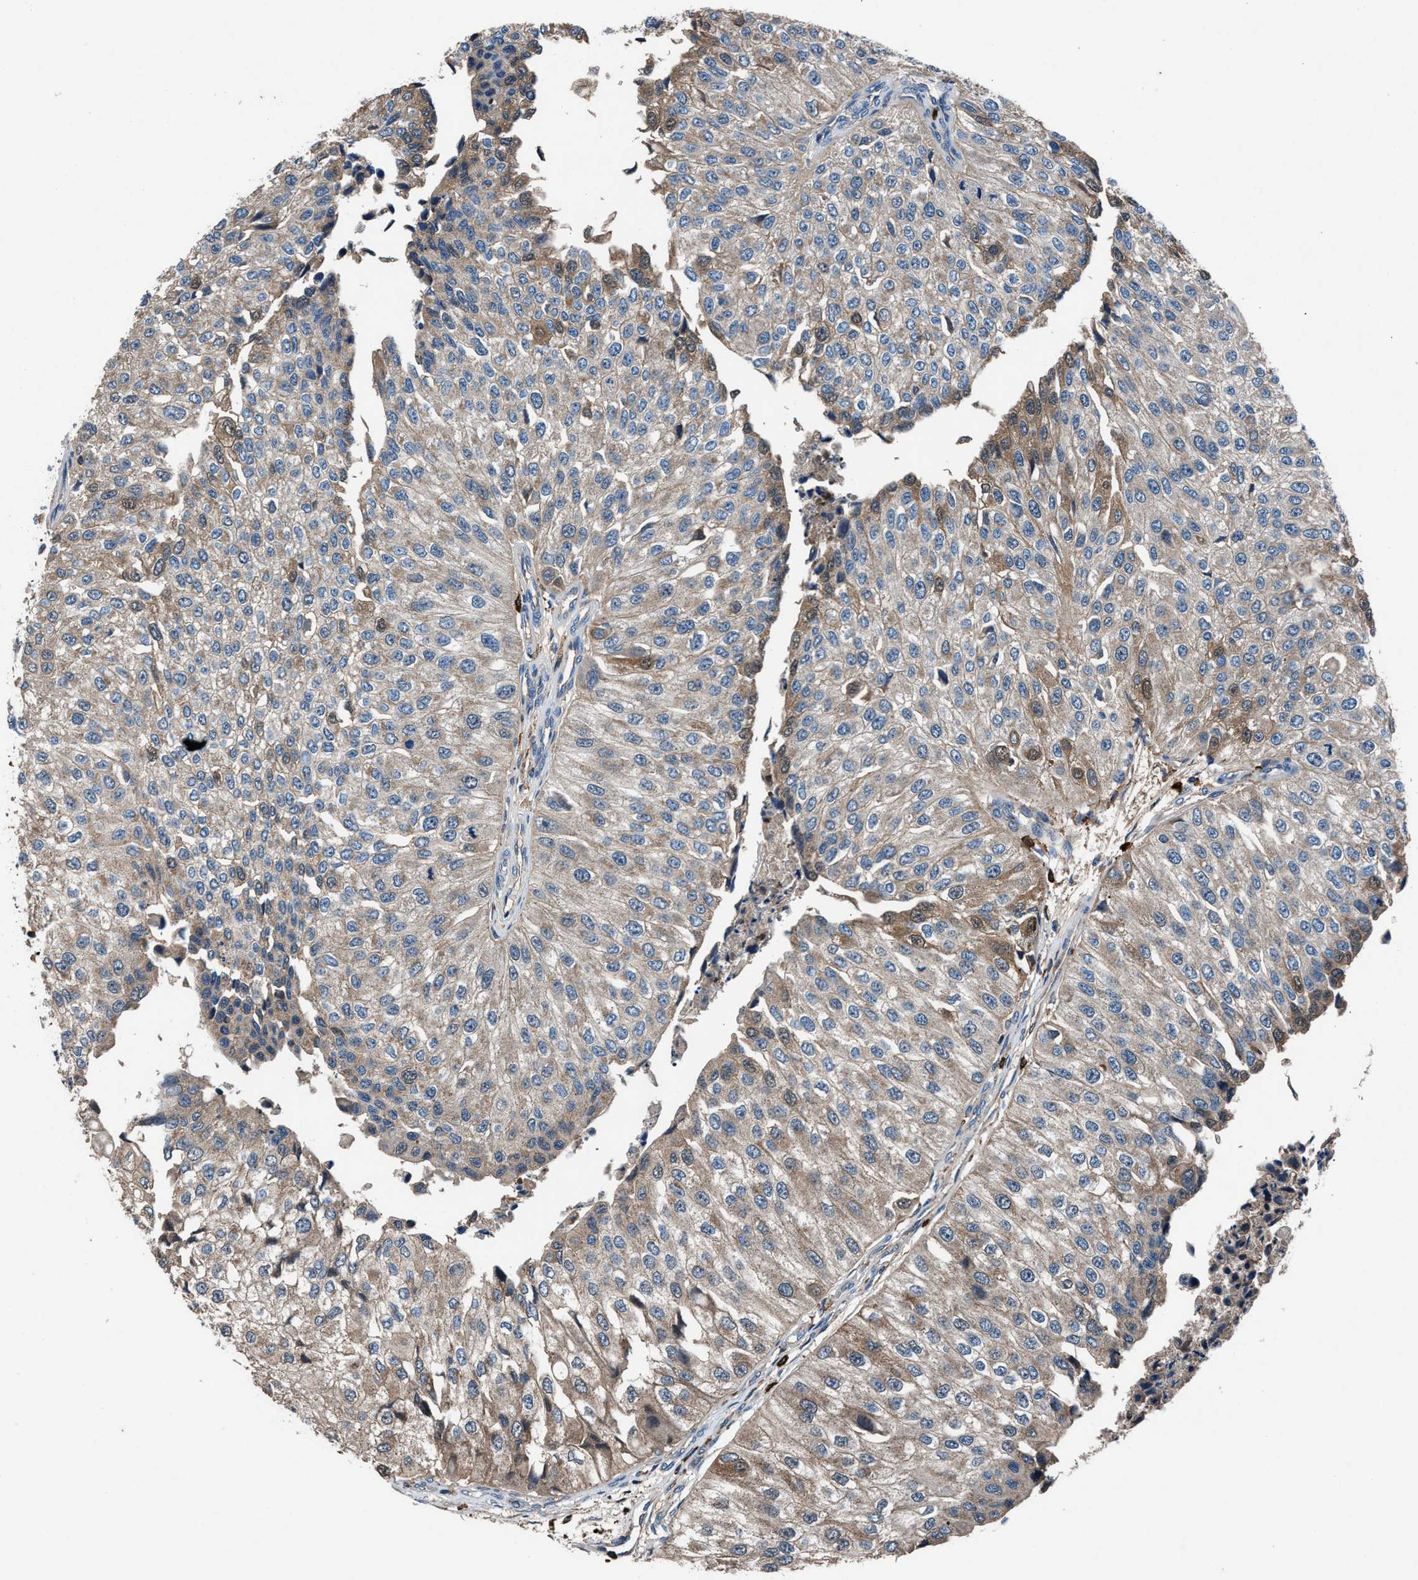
{"staining": {"intensity": "moderate", "quantity": "25%-75%", "location": "cytoplasmic/membranous"}, "tissue": "urothelial cancer", "cell_type": "Tumor cells", "image_type": "cancer", "snomed": [{"axis": "morphology", "description": "Urothelial carcinoma, High grade"}, {"axis": "topography", "description": "Kidney"}, {"axis": "topography", "description": "Urinary bladder"}], "caption": "Immunohistochemistry of high-grade urothelial carcinoma displays medium levels of moderate cytoplasmic/membranous staining in about 25%-75% of tumor cells. (DAB (3,3'-diaminobenzidine) = brown stain, brightfield microscopy at high magnification).", "gene": "FAM221A", "patient": {"sex": "male", "age": 77}}